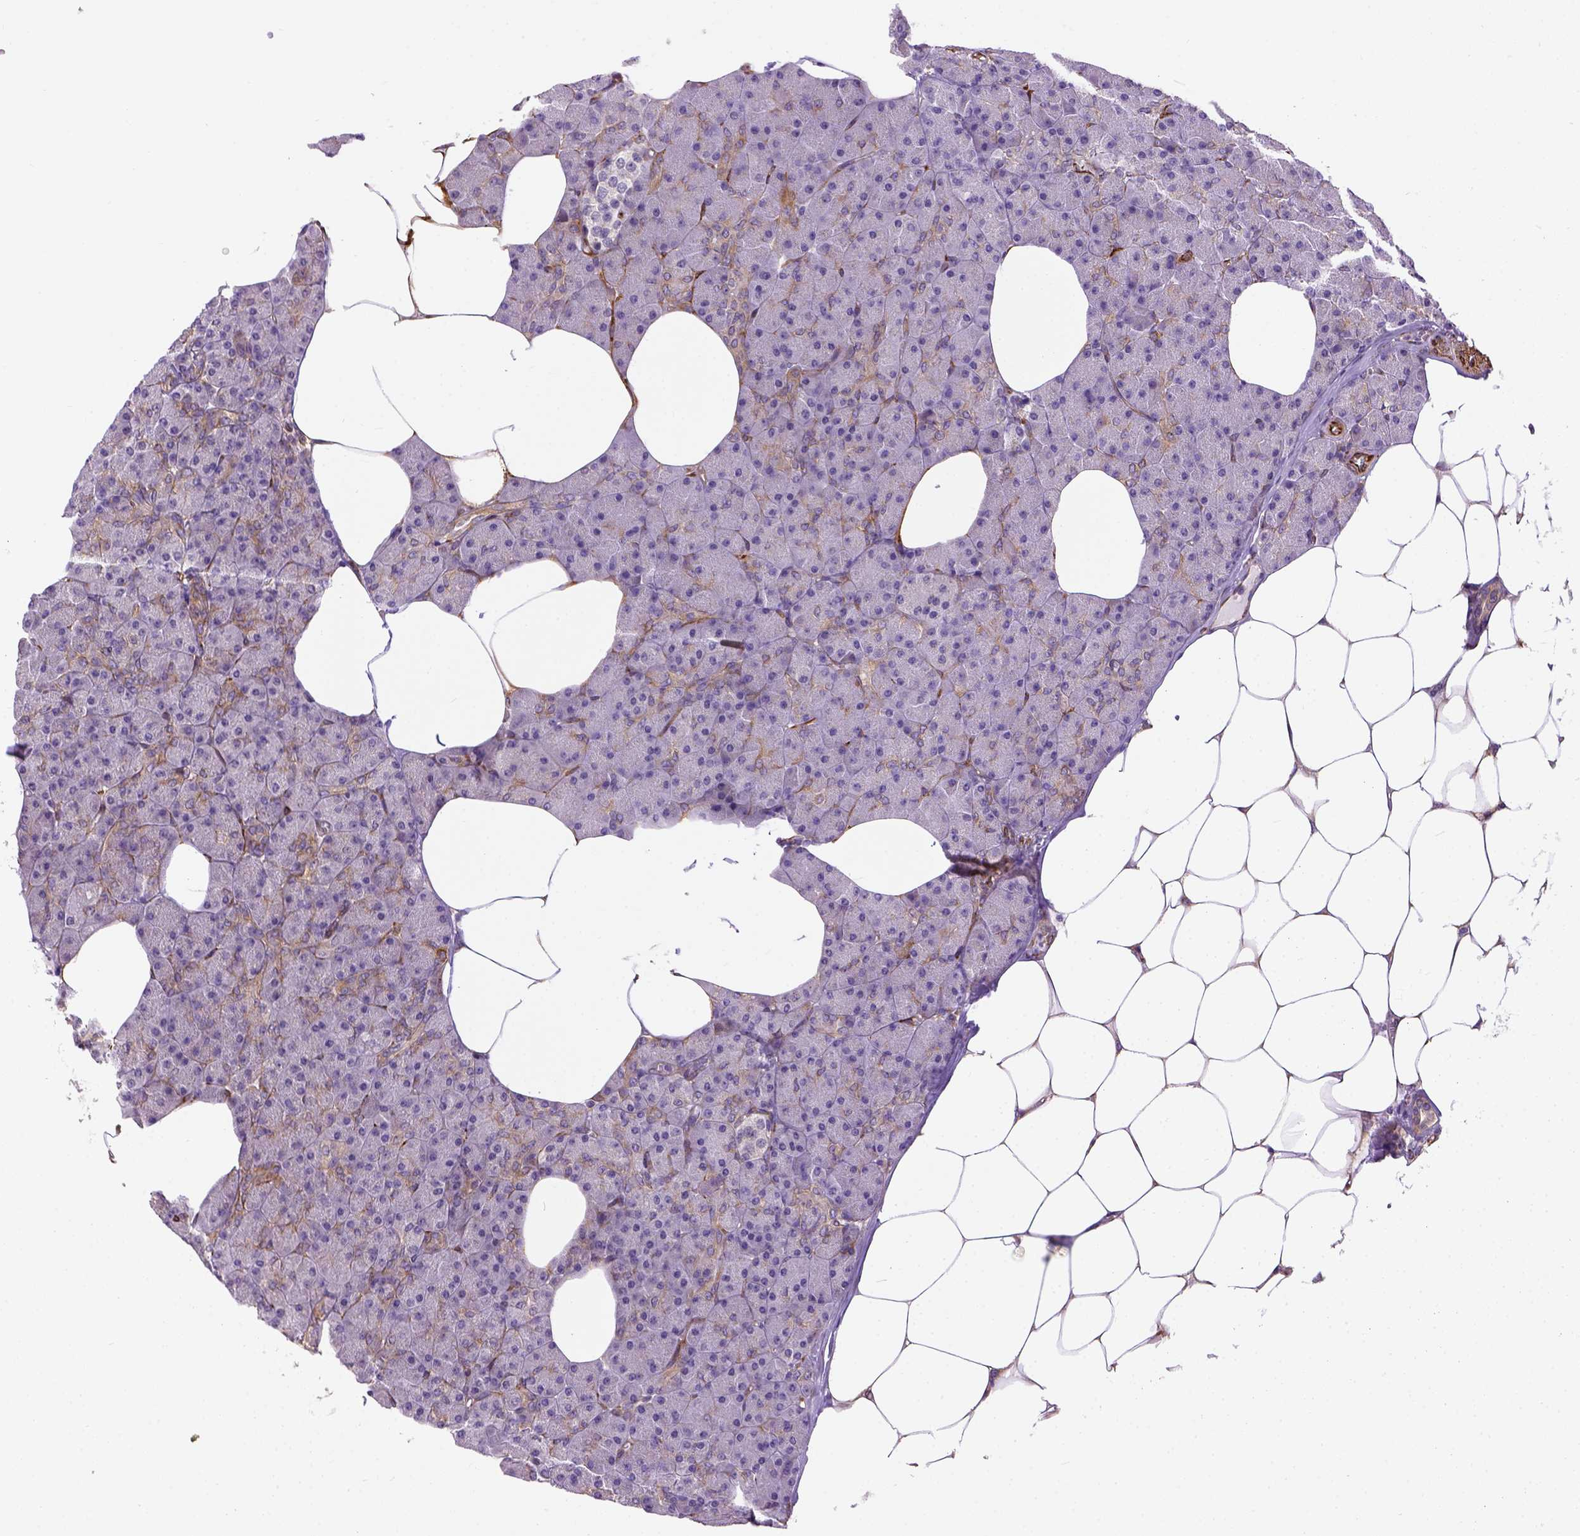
{"staining": {"intensity": "moderate", "quantity": "<25%", "location": "cytoplasmic/membranous"}, "tissue": "pancreas", "cell_type": "Exocrine glandular cells", "image_type": "normal", "snomed": [{"axis": "morphology", "description": "Normal tissue, NOS"}, {"axis": "topography", "description": "Pancreas"}], "caption": "Immunohistochemical staining of normal pancreas demonstrates <25% levels of moderate cytoplasmic/membranous protein expression in about <25% of exocrine glandular cells.", "gene": "KAZN", "patient": {"sex": "female", "age": 45}}